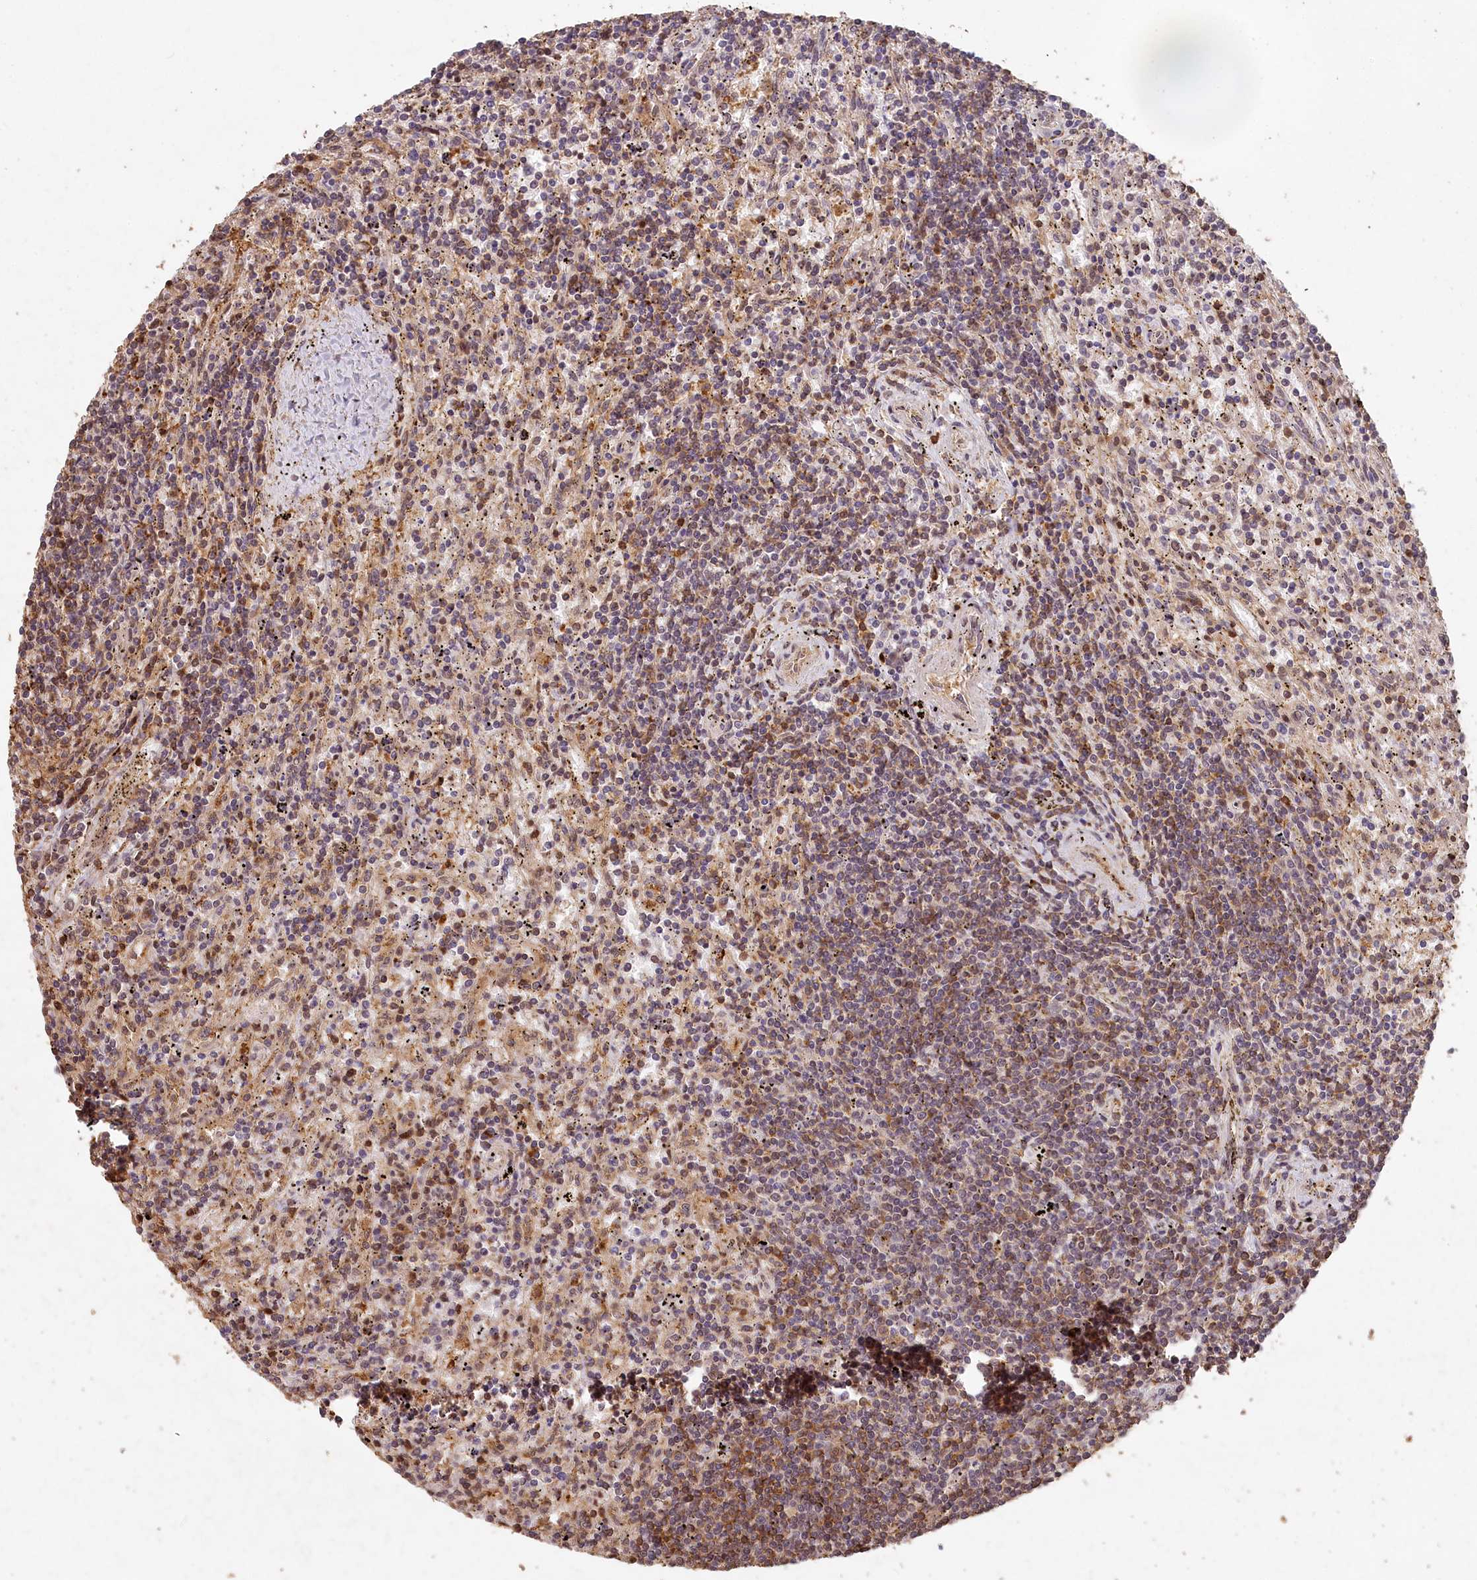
{"staining": {"intensity": "weak", "quantity": "<25%", "location": "cytoplasmic/membranous"}, "tissue": "lymphoma", "cell_type": "Tumor cells", "image_type": "cancer", "snomed": [{"axis": "morphology", "description": "Malignant lymphoma, non-Hodgkin's type, Low grade"}, {"axis": "topography", "description": "Spleen"}], "caption": "The image reveals no significant staining in tumor cells of malignant lymphoma, non-Hodgkin's type (low-grade).", "gene": "MADD", "patient": {"sex": "male", "age": 76}}